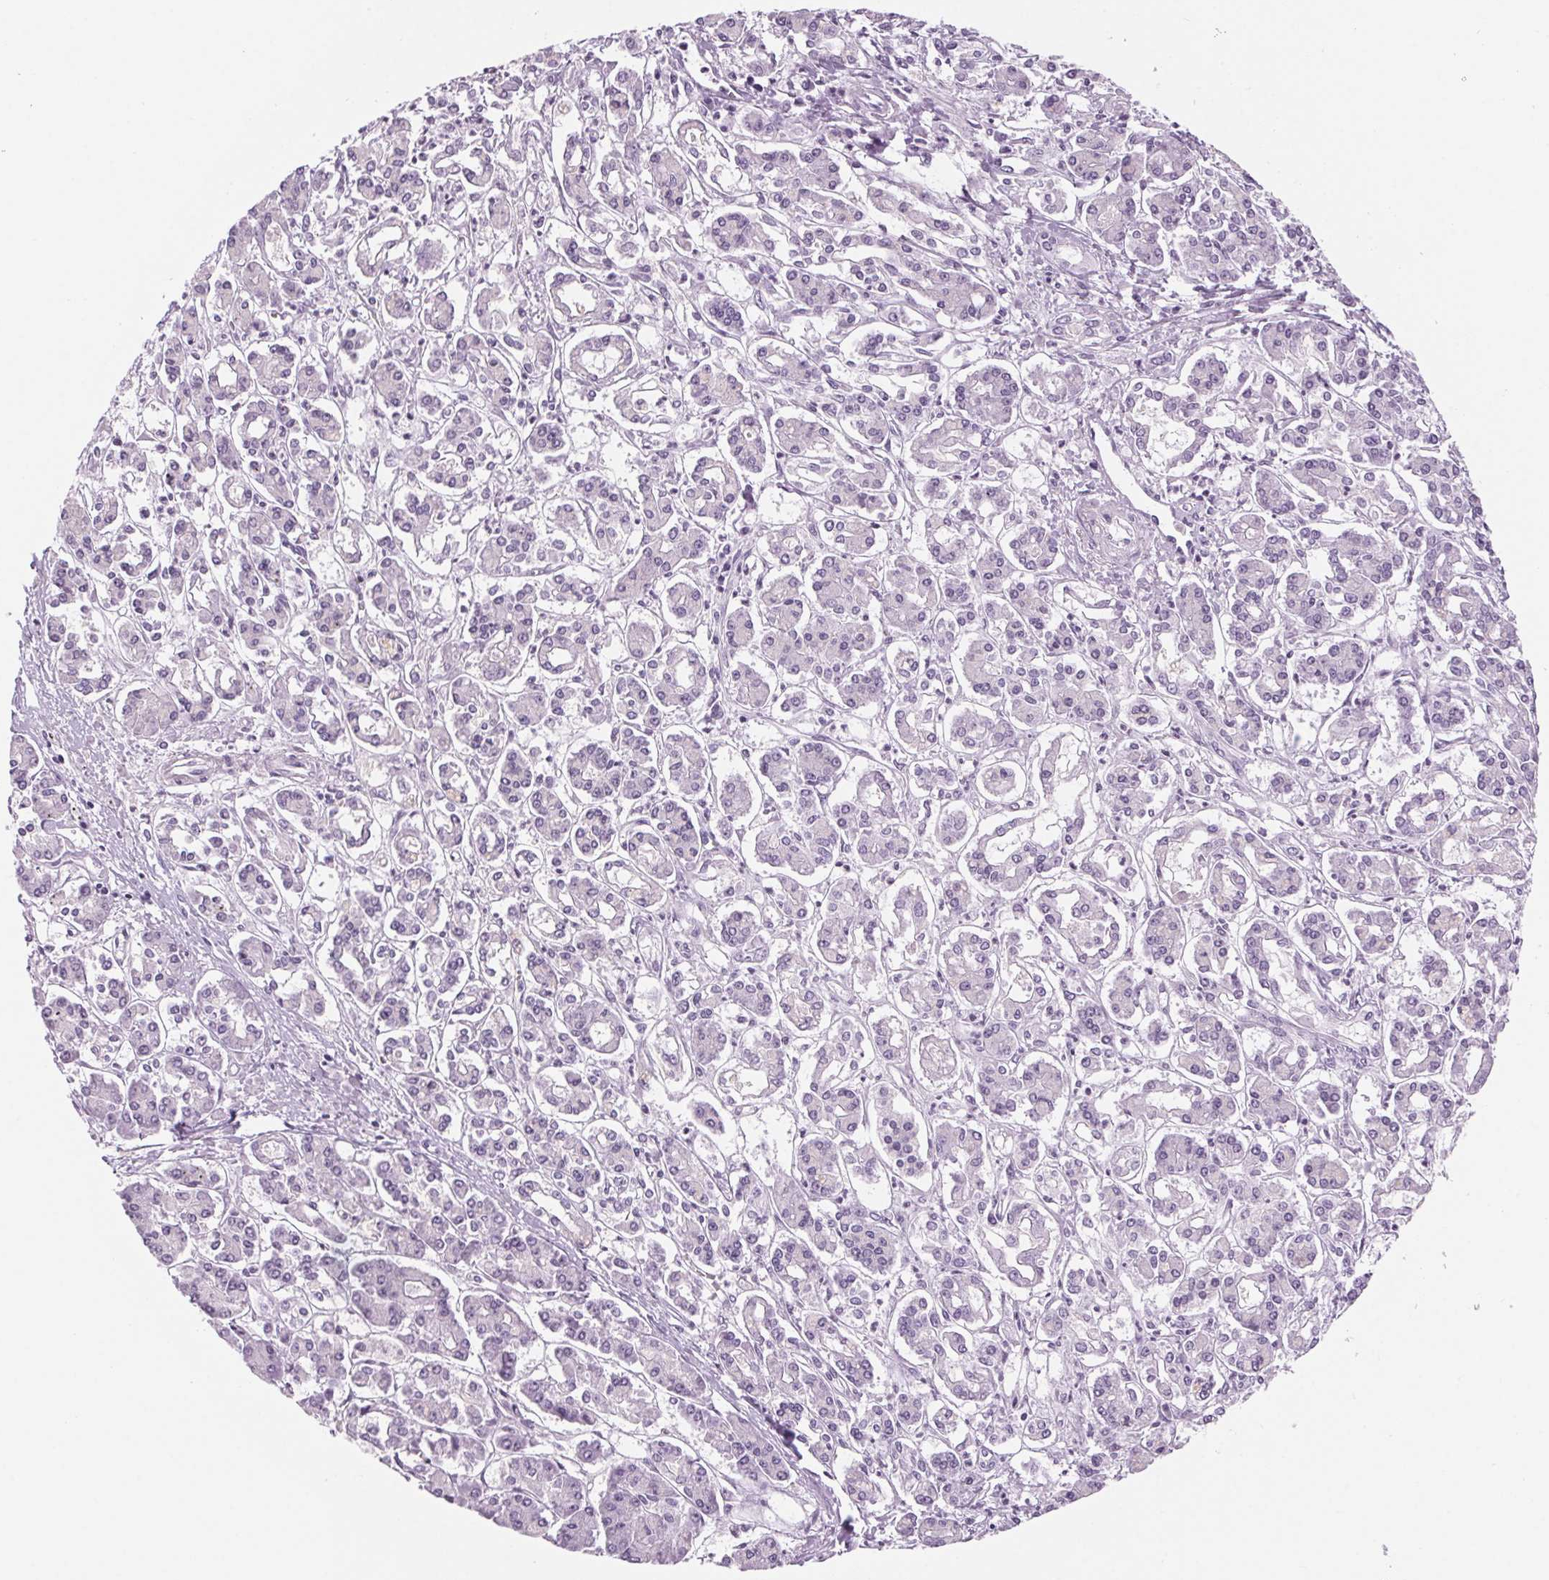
{"staining": {"intensity": "negative", "quantity": "none", "location": "none"}, "tissue": "pancreatic cancer", "cell_type": "Tumor cells", "image_type": "cancer", "snomed": [{"axis": "morphology", "description": "Adenocarcinoma, NOS"}, {"axis": "topography", "description": "Pancreas"}], "caption": "Immunohistochemistry of adenocarcinoma (pancreatic) reveals no expression in tumor cells. Nuclei are stained in blue.", "gene": "LRP2", "patient": {"sex": "male", "age": 85}}